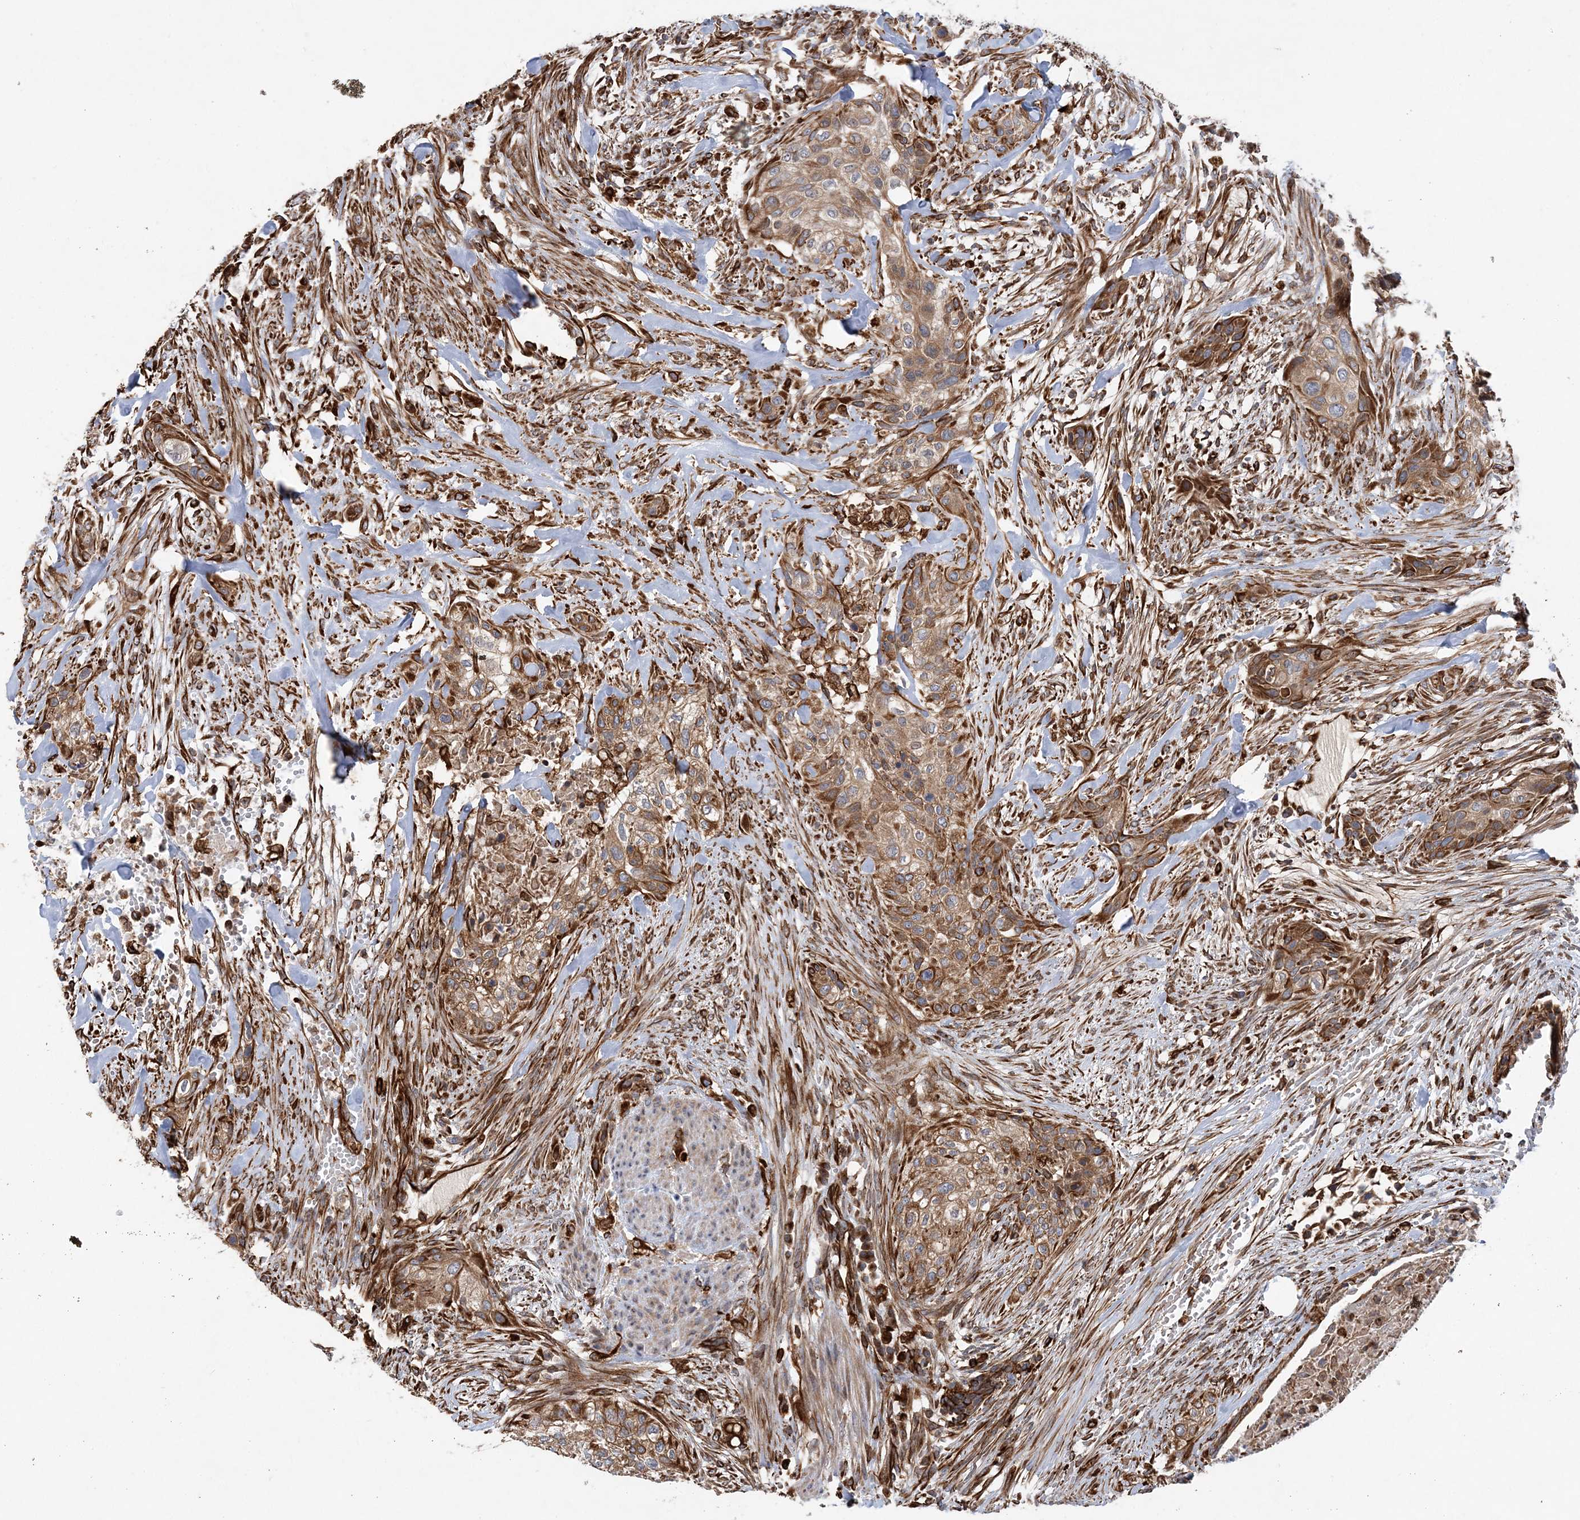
{"staining": {"intensity": "moderate", "quantity": ">75%", "location": "cytoplasmic/membranous"}, "tissue": "urothelial cancer", "cell_type": "Tumor cells", "image_type": "cancer", "snomed": [{"axis": "morphology", "description": "Urothelial carcinoma, High grade"}, {"axis": "topography", "description": "Urinary bladder"}], "caption": "A brown stain shows moderate cytoplasmic/membranous expression of a protein in human urothelial cancer tumor cells. The staining is performed using DAB brown chromogen to label protein expression. The nuclei are counter-stained blue using hematoxylin.", "gene": "FAM114A2", "patient": {"sex": "male", "age": 35}}